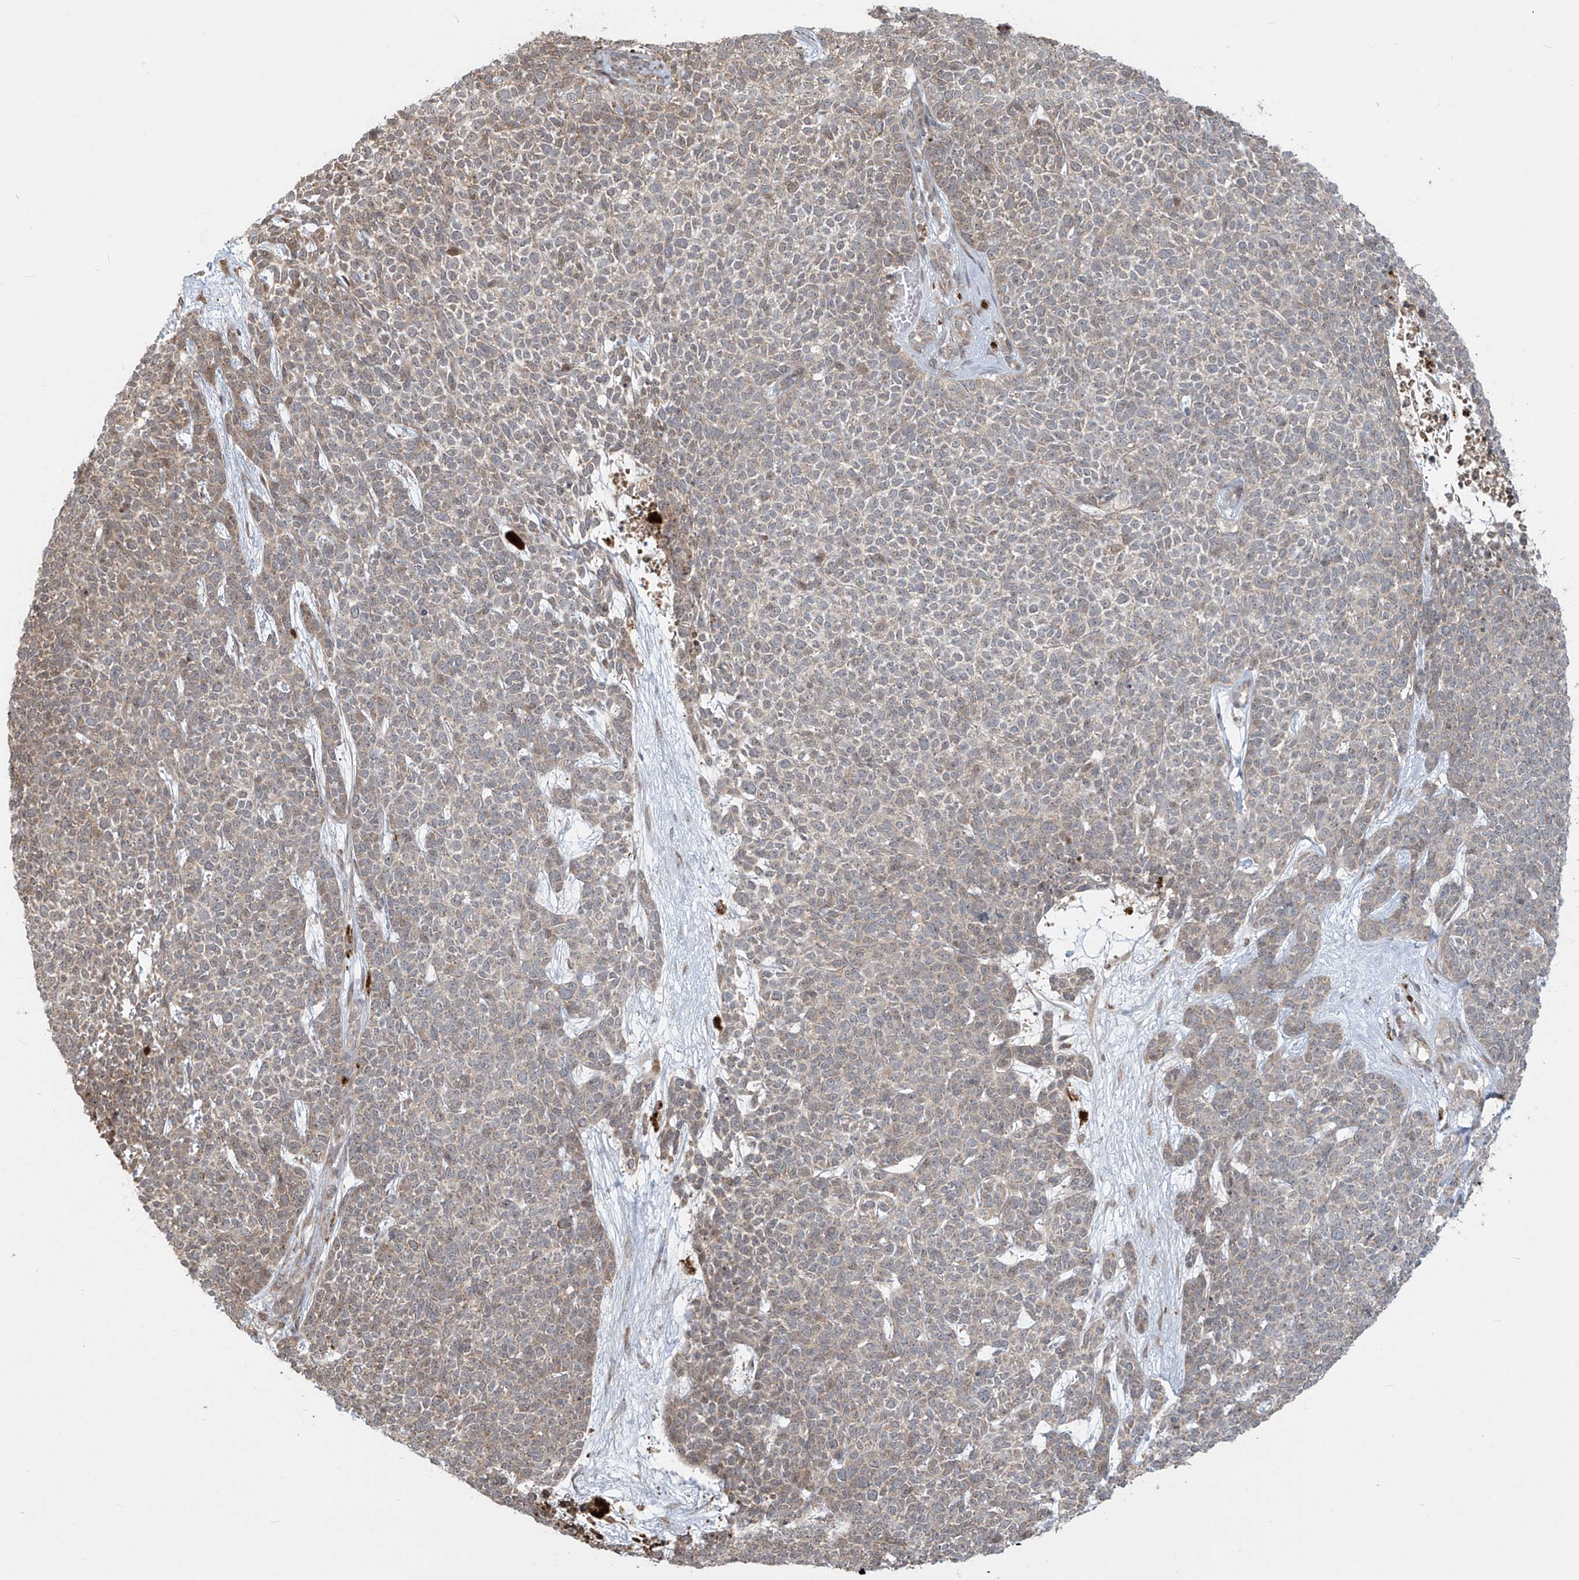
{"staining": {"intensity": "weak", "quantity": "25%-75%", "location": "cytoplasmic/membranous"}, "tissue": "skin cancer", "cell_type": "Tumor cells", "image_type": "cancer", "snomed": [{"axis": "morphology", "description": "Basal cell carcinoma"}, {"axis": "topography", "description": "Skin"}], "caption": "Human skin cancer stained for a protein (brown) demonstrates weak cytoplasmic/membranous positive staining in about 25%-75% of tumor cells.", "gene": "PLEKHM3", "patient": {"sex": "female", "age": 84}}